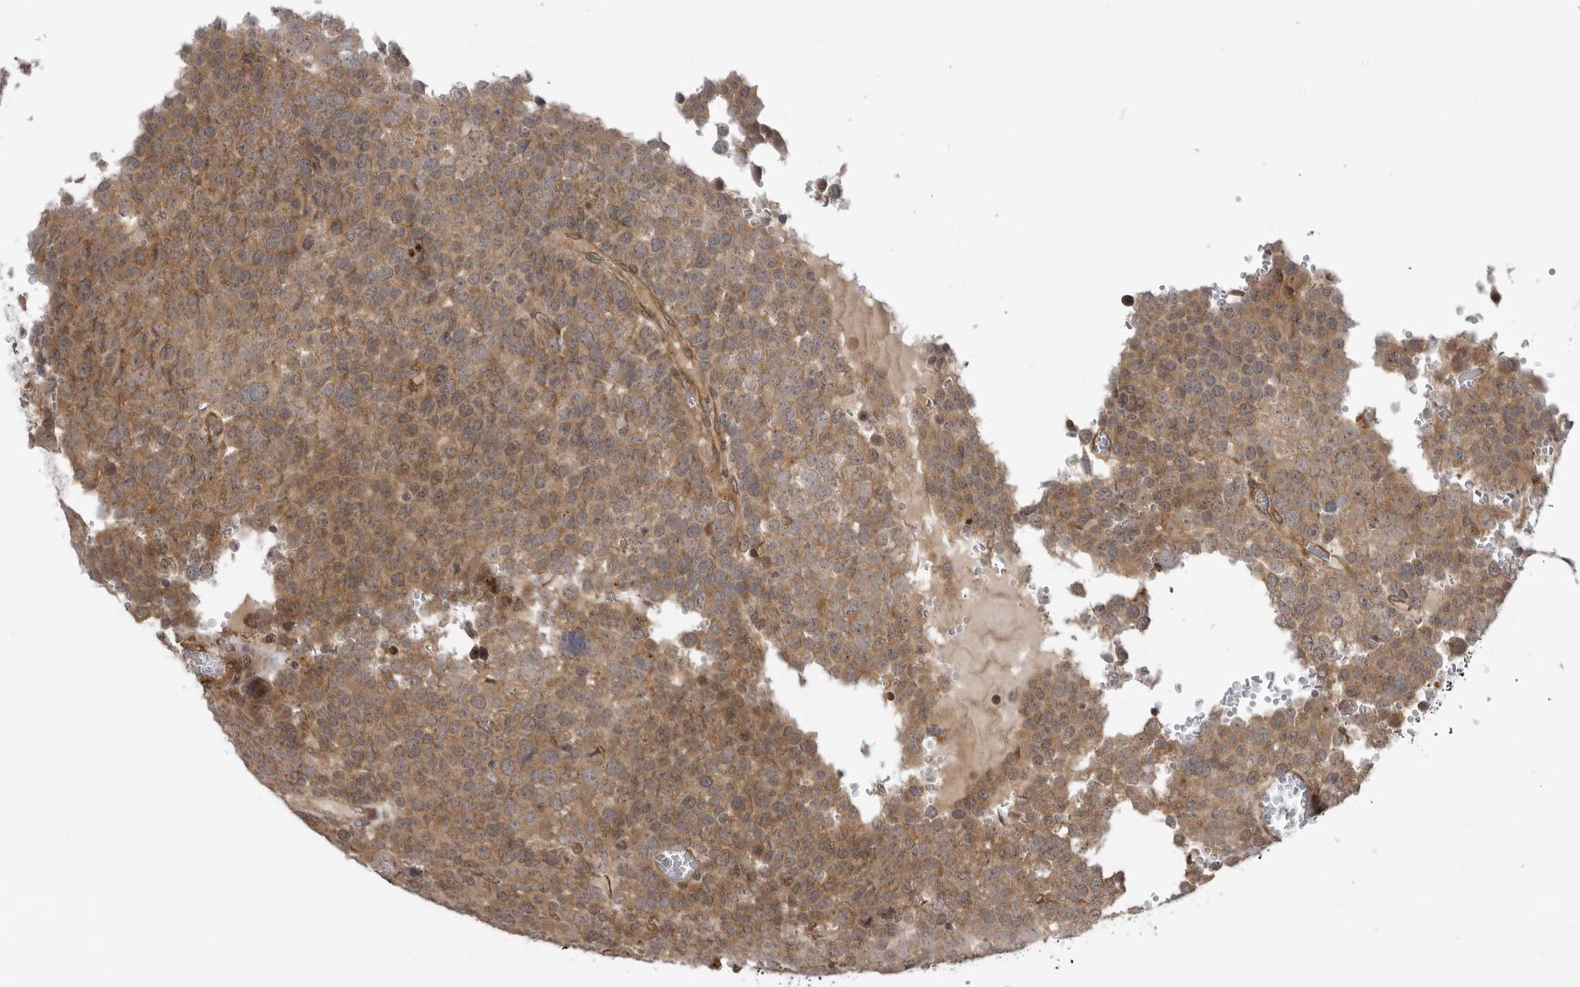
{"staining": {"intensity": "moderate", "quantity": ">75%", "location": "cytoplasmic/membranous"}, "tissue": "testis cancer", "cell_type": "Tumor cells", "image_type": "cancer", "snomed": [{"axis": "morphology", "description": "Seminoma, NOS"}, {"axis": "topography", "description": "Testis"}], "caption": "Tumor cells display medium levels of moderate cytoplasmic/membranous expression in about >75% of cells in testis cancer (seminoma).", "gene": "DNAH14", "patient": {"sex": "male", "age": 71}}